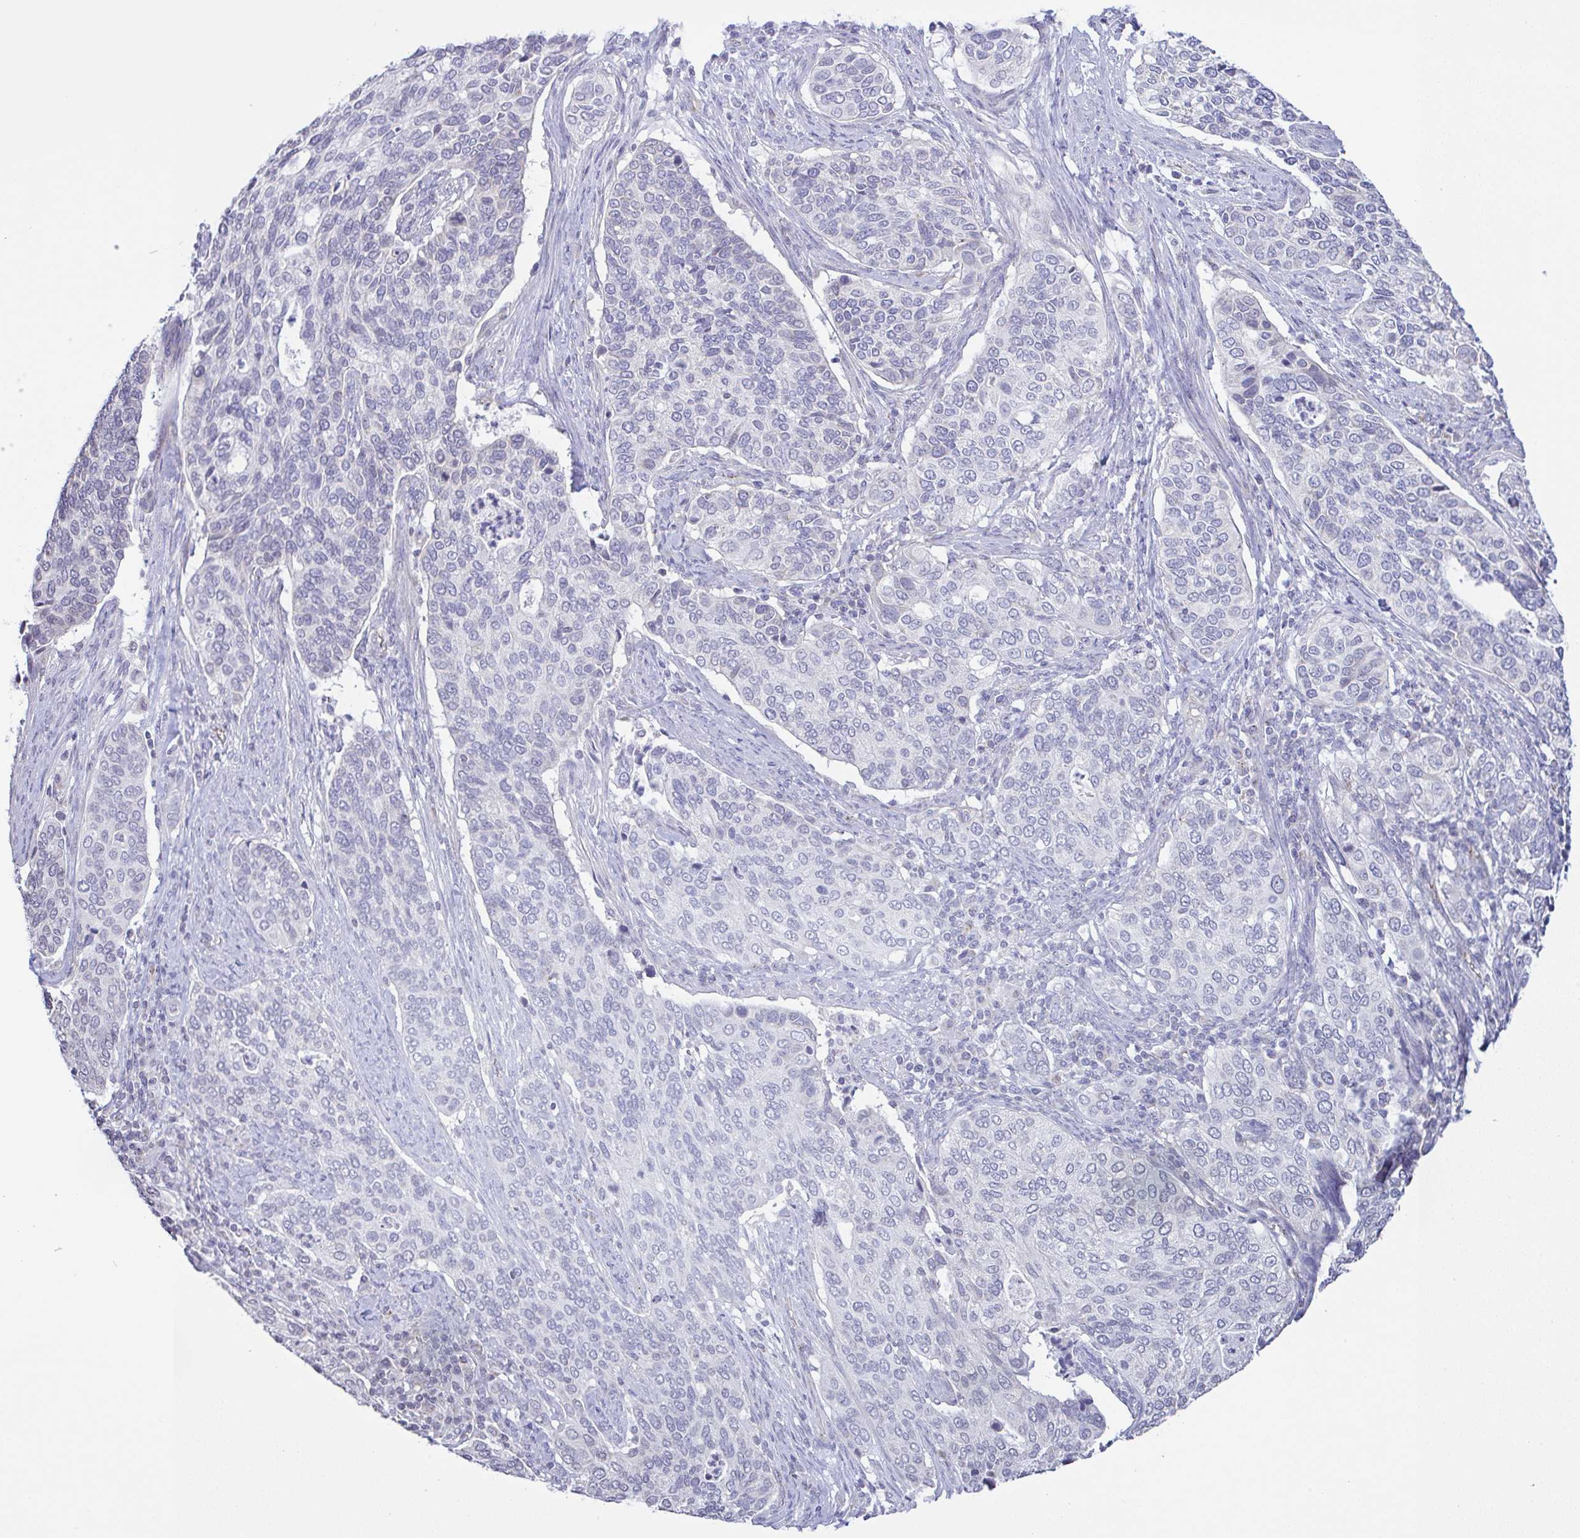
{"staining": {"intensity": "negative", "quantity": "none", "location": "none"}, "tissue": "cervical cancer", "cell_type": "Tumor cells", "image_type": "cancer", "snomed": [{"axis": "morphology", "description": "Squamous cell carcinoma, NOS"}, {"axis": "topography", "description": "Cervix"}], "caption": "IHC of cervical squamous cell carcinoma reveals no expression in tumor cells.", "gene": "PLCD4", "patient": {"sex": "female", "age": 38}}